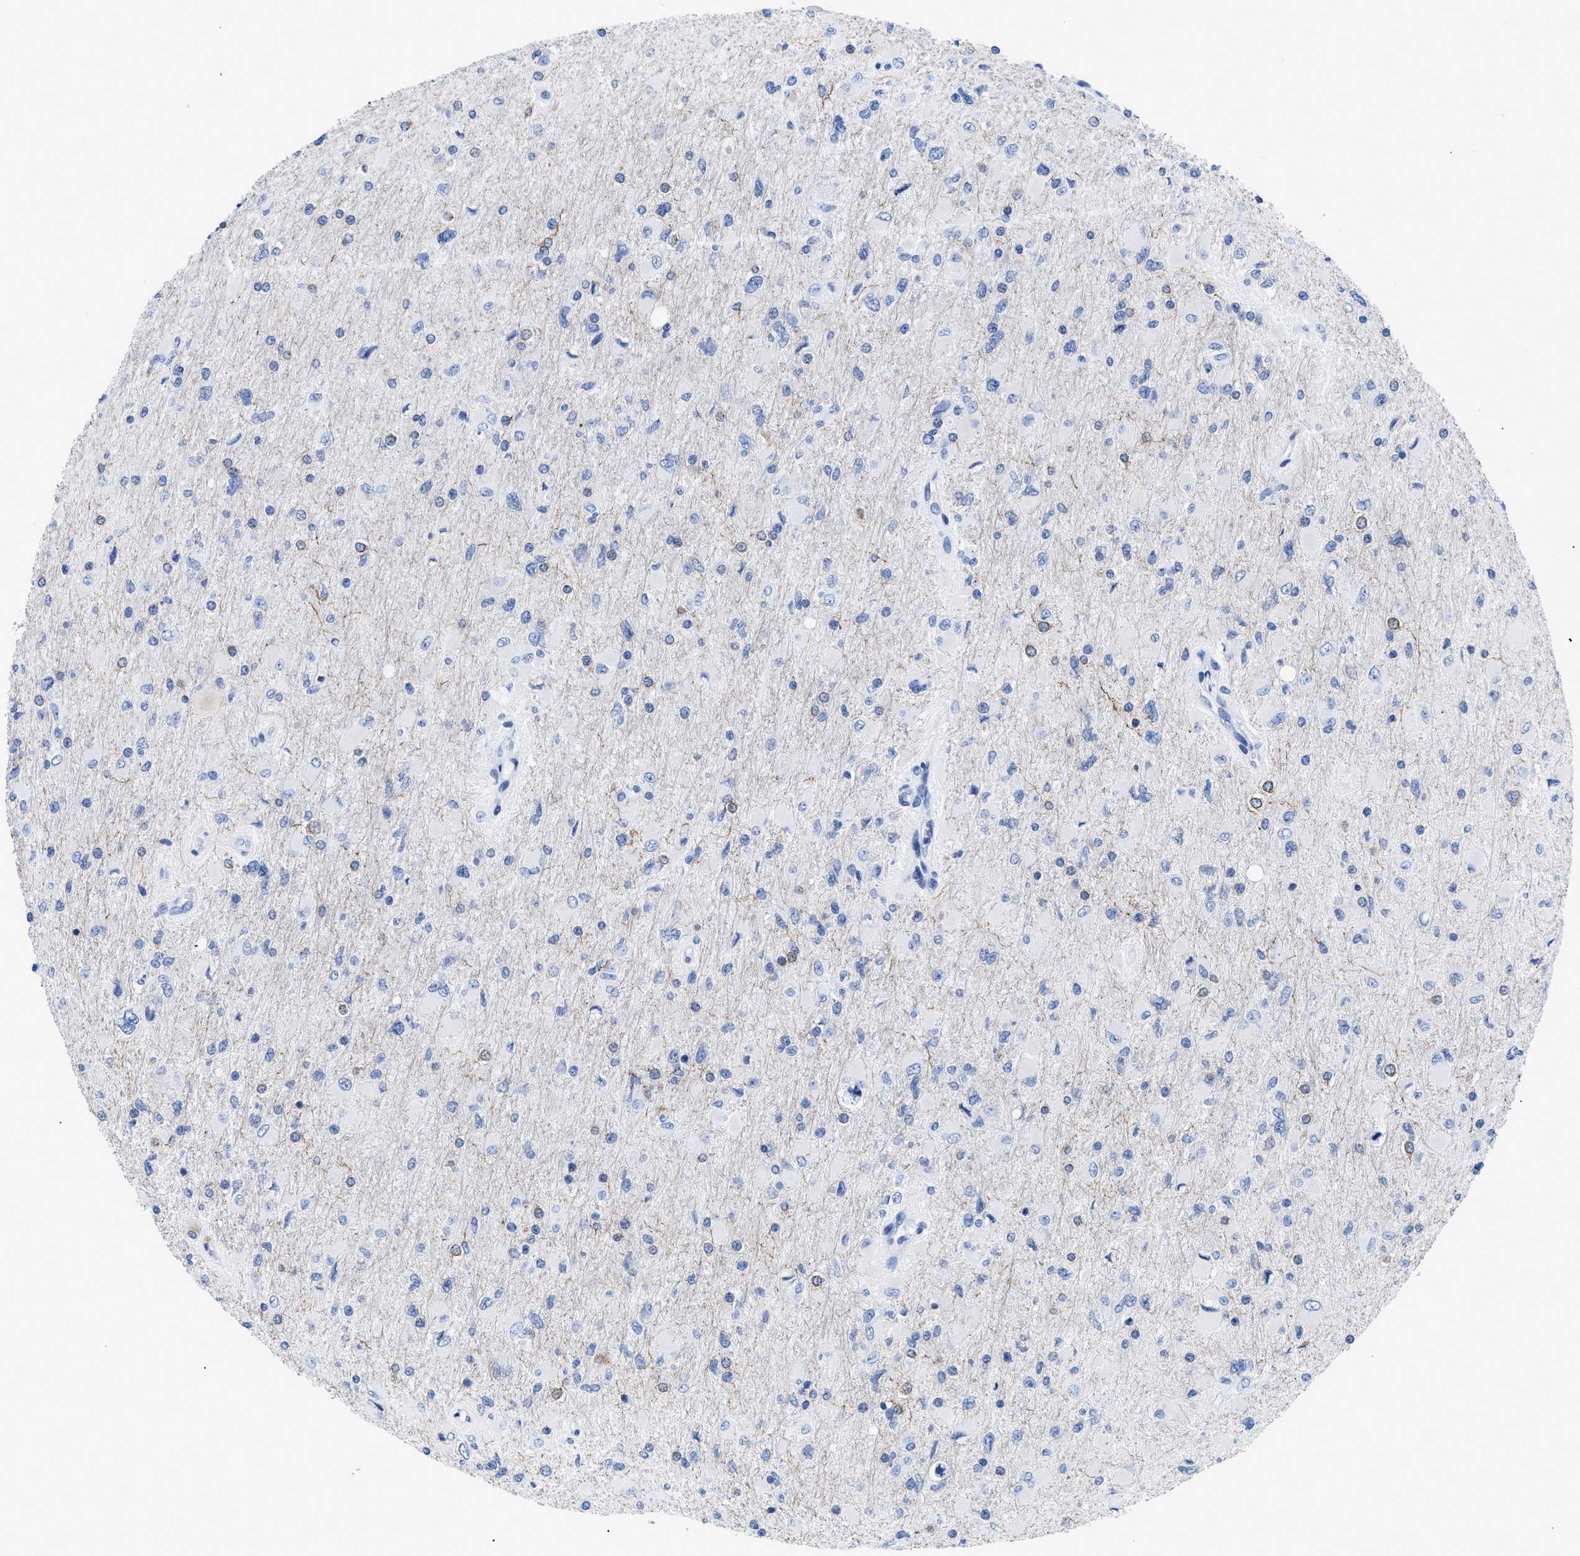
{"staining": {"intensity": "negative", "quantity": "none", "location": "none"}, "tissue": "glioma", "cell_type": "Tumor cells", "image_type": "cancer", "snomed": [{"axis": "morphology", "description": "Glioma, malignant, High grade"}, {"axis": "topography", "description": "Cerebral cortex"}], "caption": "This histopathology image is of glioma stained with immunohistochemistry (IHC) to label a protein in brown with the nuclei are counter-stained blue. There is no staining in tumor cells.", "gene": "DUSP26", "patient": {"sex": "female", "age": 36}}